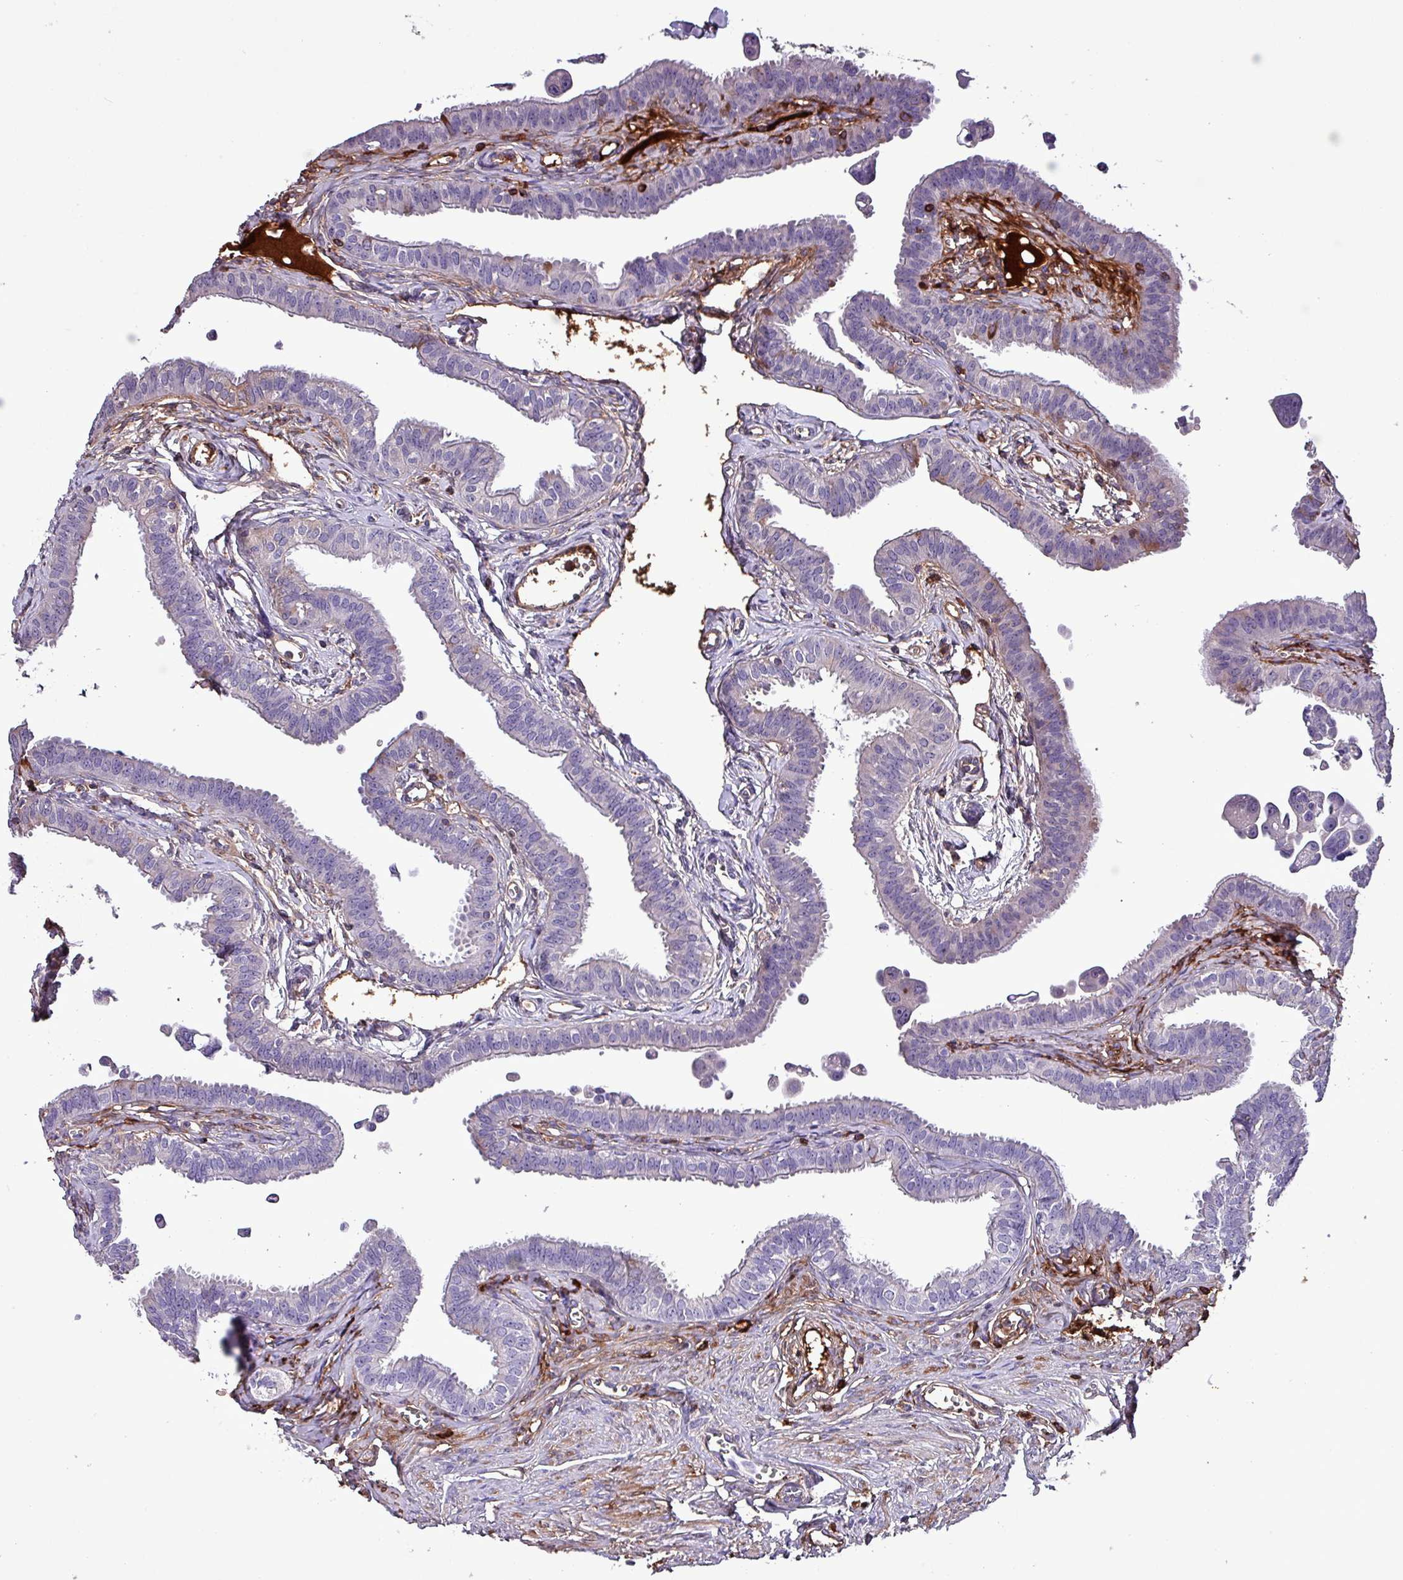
{"staining": {"intensity": "negative", "quantity": "none", "location": "none"}, "tissue": "fallopian tube", "cell_type": "Glandular cells", "image_type": "normal", "snomed": [{"axis": "morphology", "description": "Normal tissue, NOS"}, {"axis": "morphology", "description": "Carcinoma, NOS"}, {"axis": "topography", "description": "Fallopian tube"}, {"axis": "topography", "description": "Ovary"}], "caption": "Immunohistochemistry photomicrograph of unremarkable fallopian tube stained for a protein (brown), which shows no expression in glandular cells.", "gene": "HPR", "patient": {"sex": "female", "age": 59}}